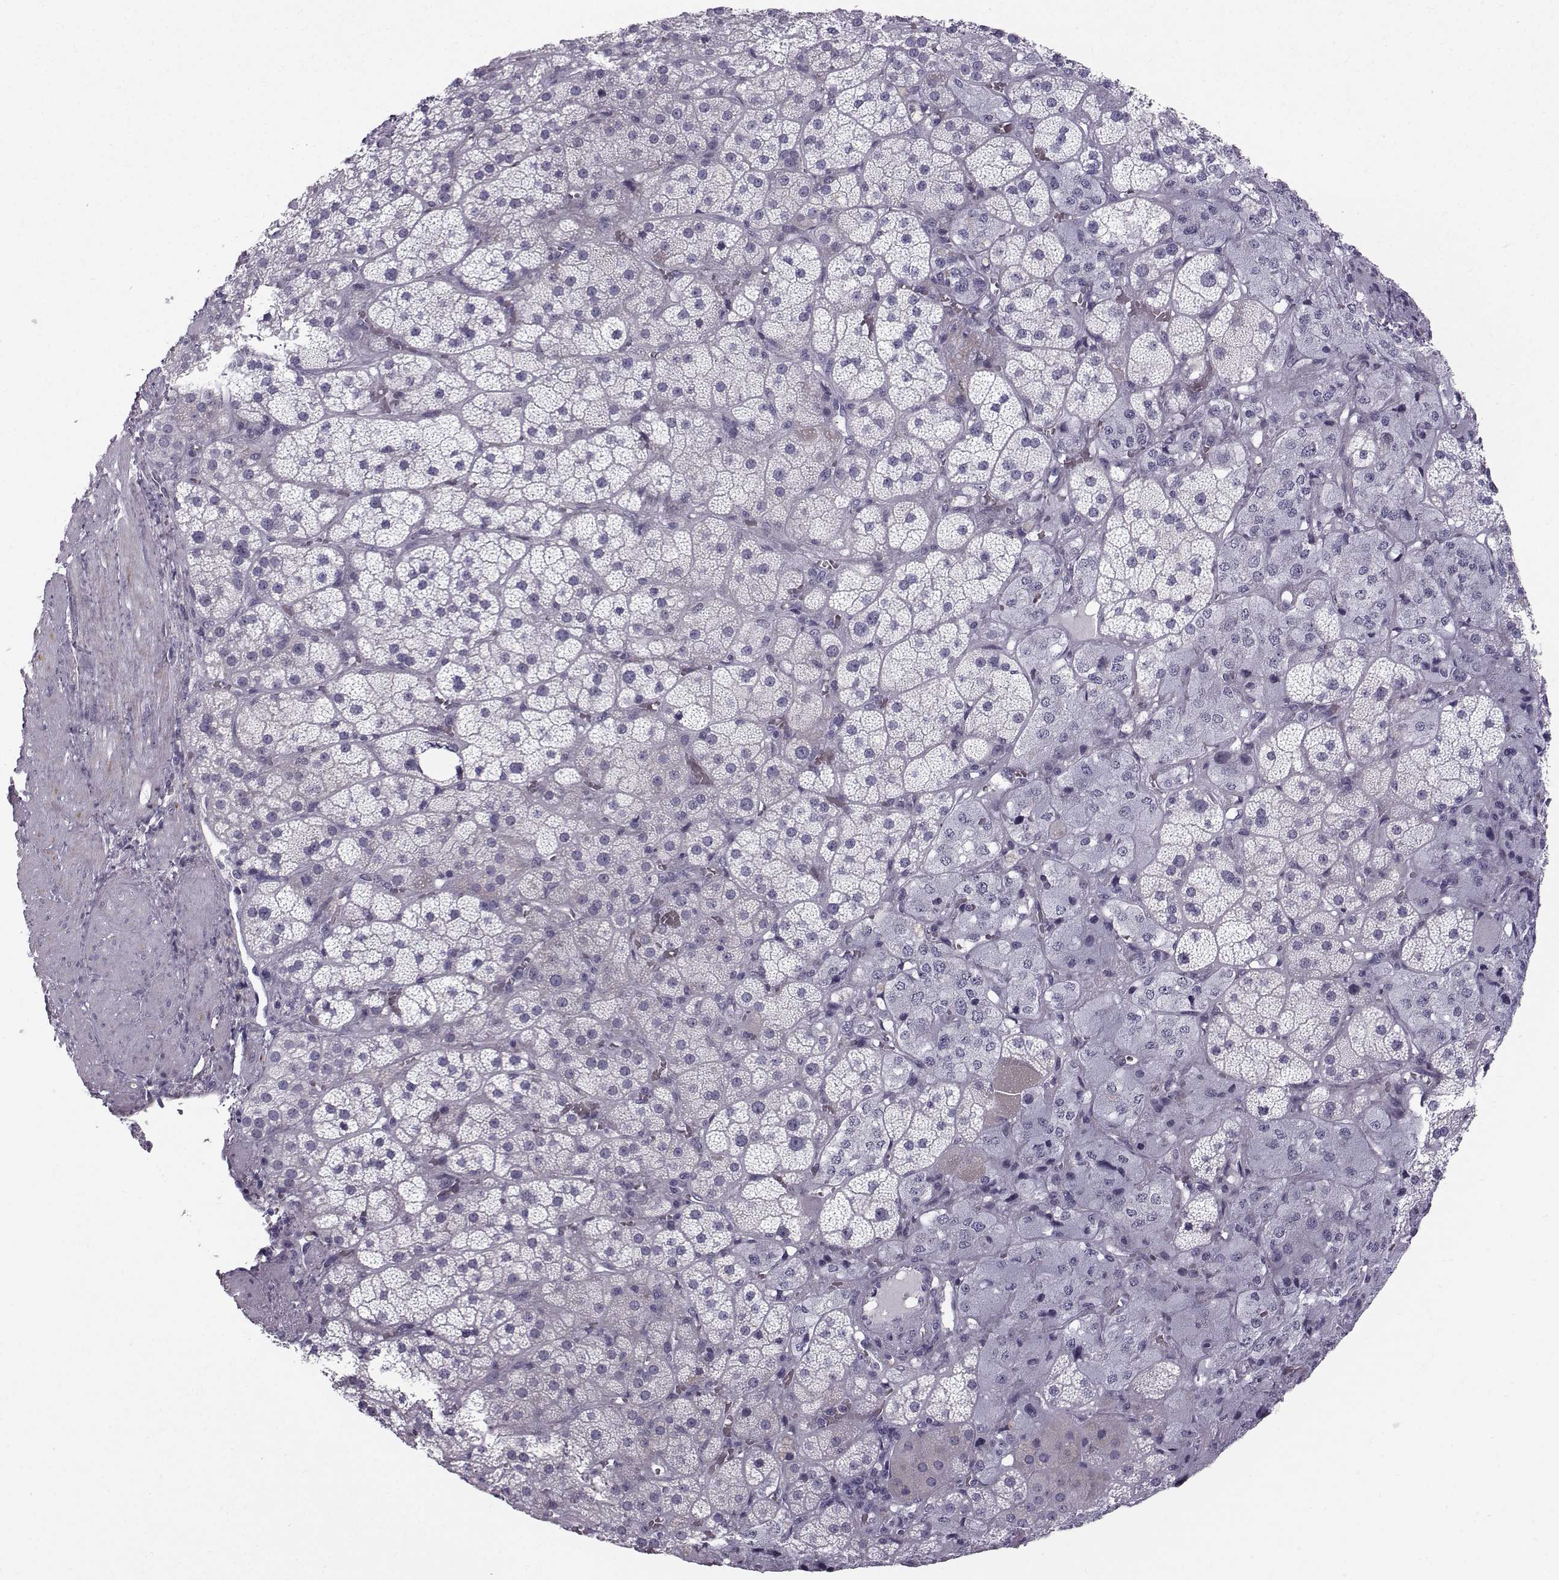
{"staining": {"intensity": "negative", "quantity": "none", "location": "none"}, "tissue": "adrenal gland", "cell_type": "Glandular cells", "image_type": "normal", "snomed": [{"axis": "morphology", "description": "Normal tissue, NOS"}, {"axis": "topography", "description": "Adrenal gland"}], "caption": "Immunohistochemical staining of benign adrenal gland shows no significant expression in glandular cells.", "gene": "DMRT3", "patient": {"sex": "male", "age": 57}}